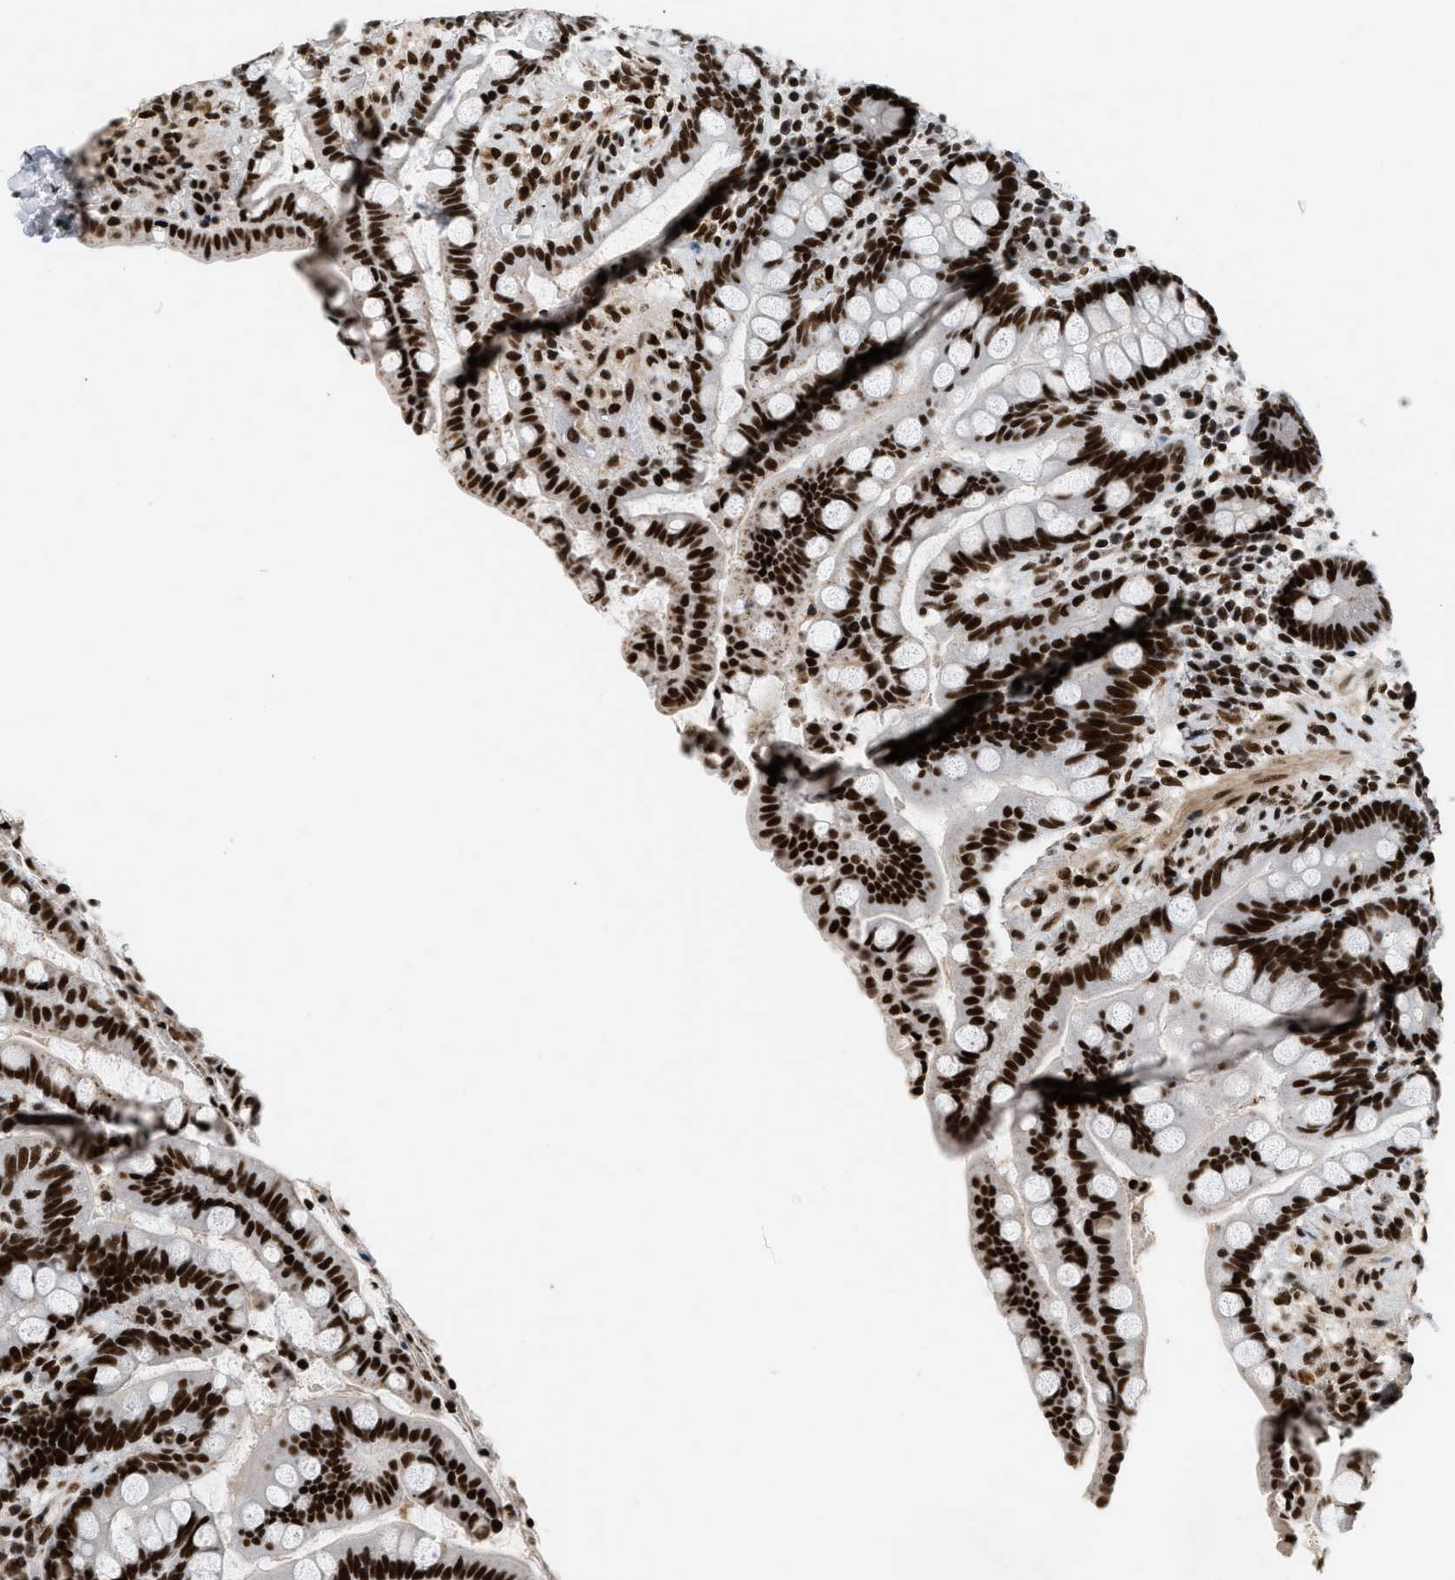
{"staining": {"intensity": "strong", "quantity": ">75%", "location": "nuclear"}, "tissue": "colon", "cell_type": "Endothelial cells", "image_type": "normal", "snomed": [{"axis": "morphology", "description": "Normal tissue, NOS"}, {"axis": "topography", "description": "Colon"}], "caption": "High-magnification brightfield microscopy of normal colon stained with DAB (3,3'-diaminobenzidine) (brown) and counterstained with hematoxylin (blue). endothelial cells exhibit strong nuclear positivity is present in approximately>75% of cells.", "gene": "SMARCB1", "patient": {"sex": "male", "age": 73}}